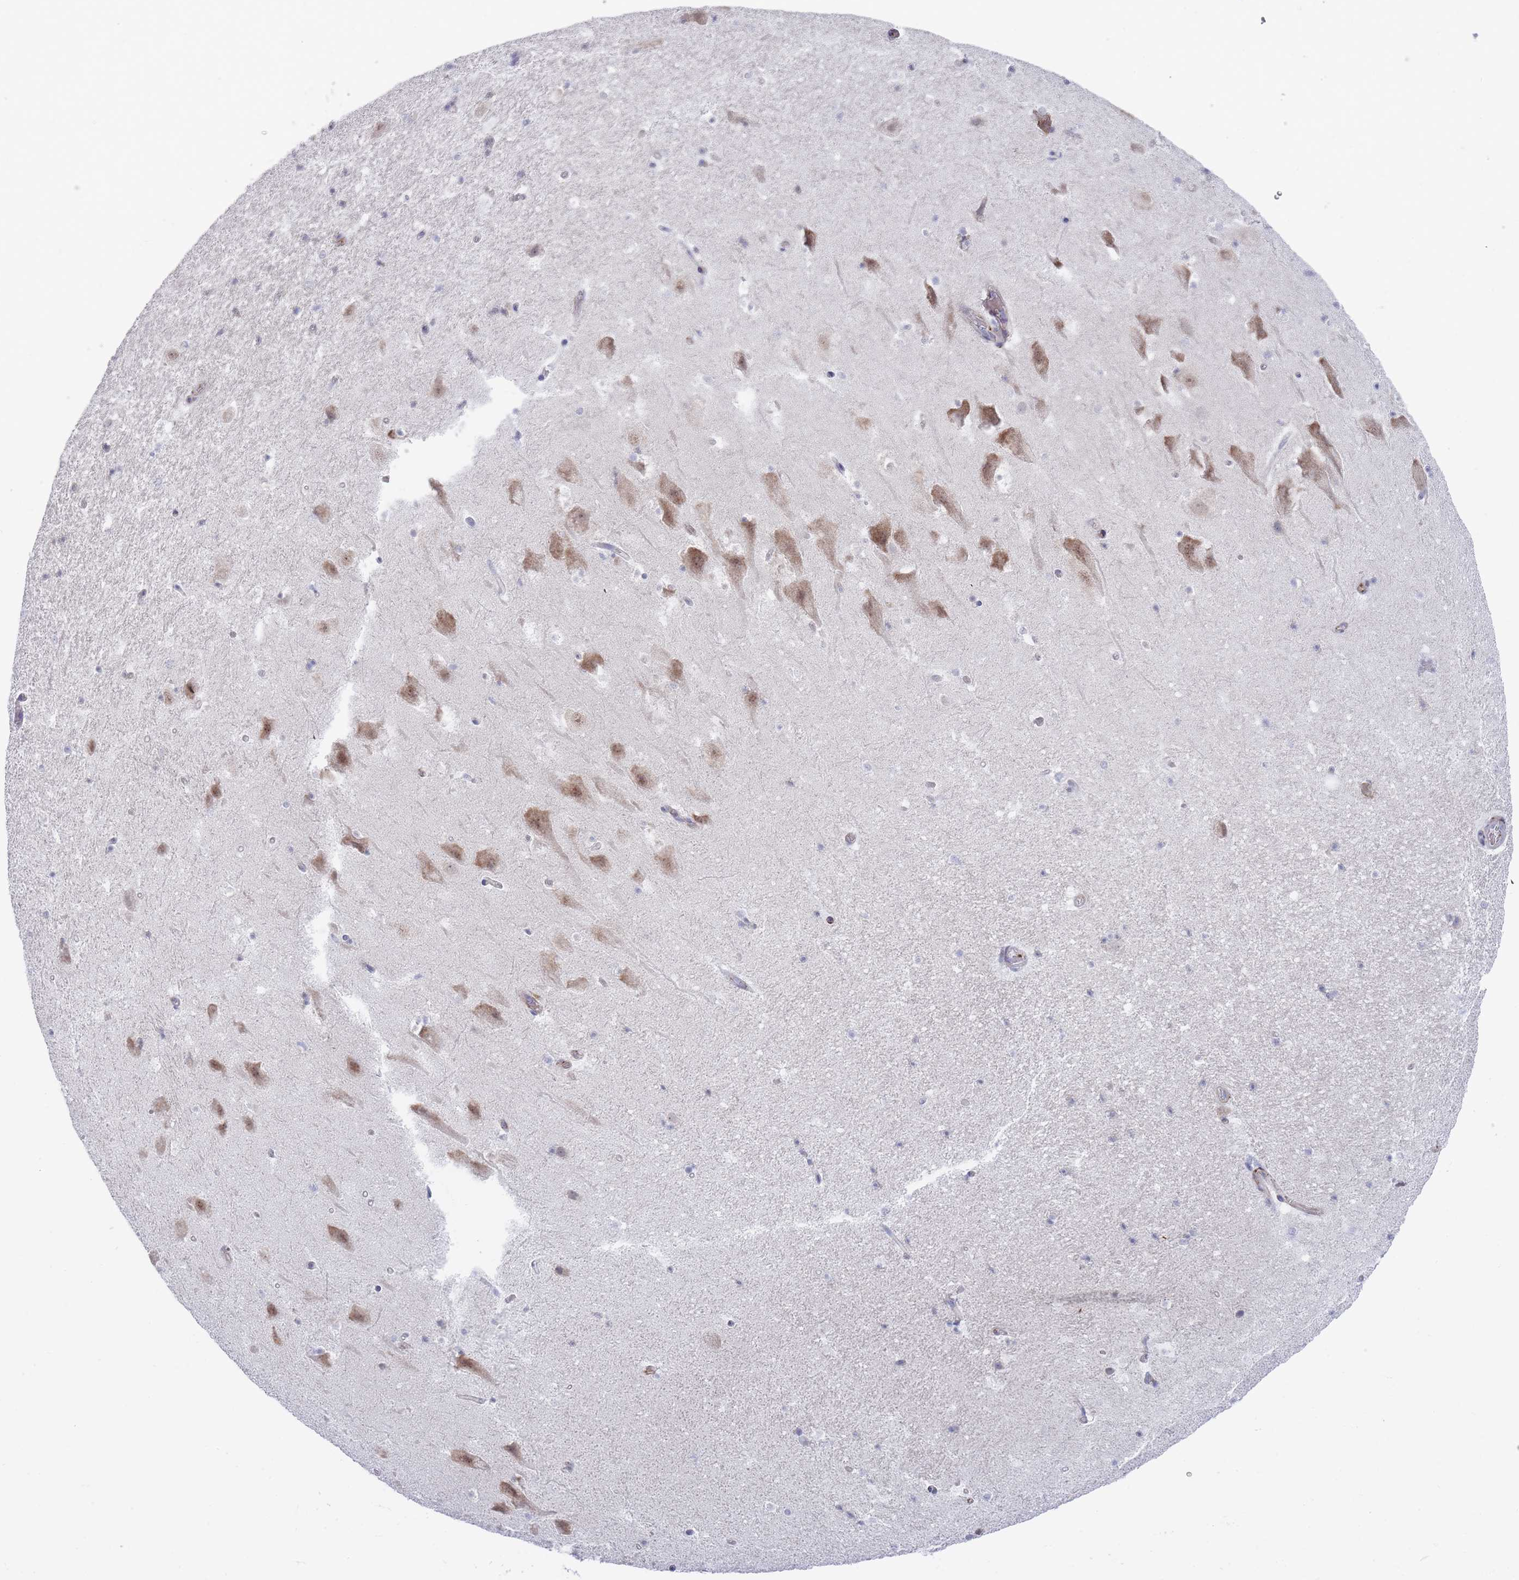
{"staining": {"intensity": "negative", "quantity": "none", "location": "none"}, "tissue": "hippocampus", "cell_type": "Glial cells", "image_type": "normal", "snomed": [{"axis": "morphology", "description": "Normal tissue, NOS"}, {"axis": "topography", "description": "Hippocampus"}], "caption": "DAB (3,3'-diaminobenzidine) immunohistochemical staining of unremarkable hippocampus shows no significant positivity in glial cells.", "gene": "PIGU", "patient": {"sex": "male", "age": 37}}